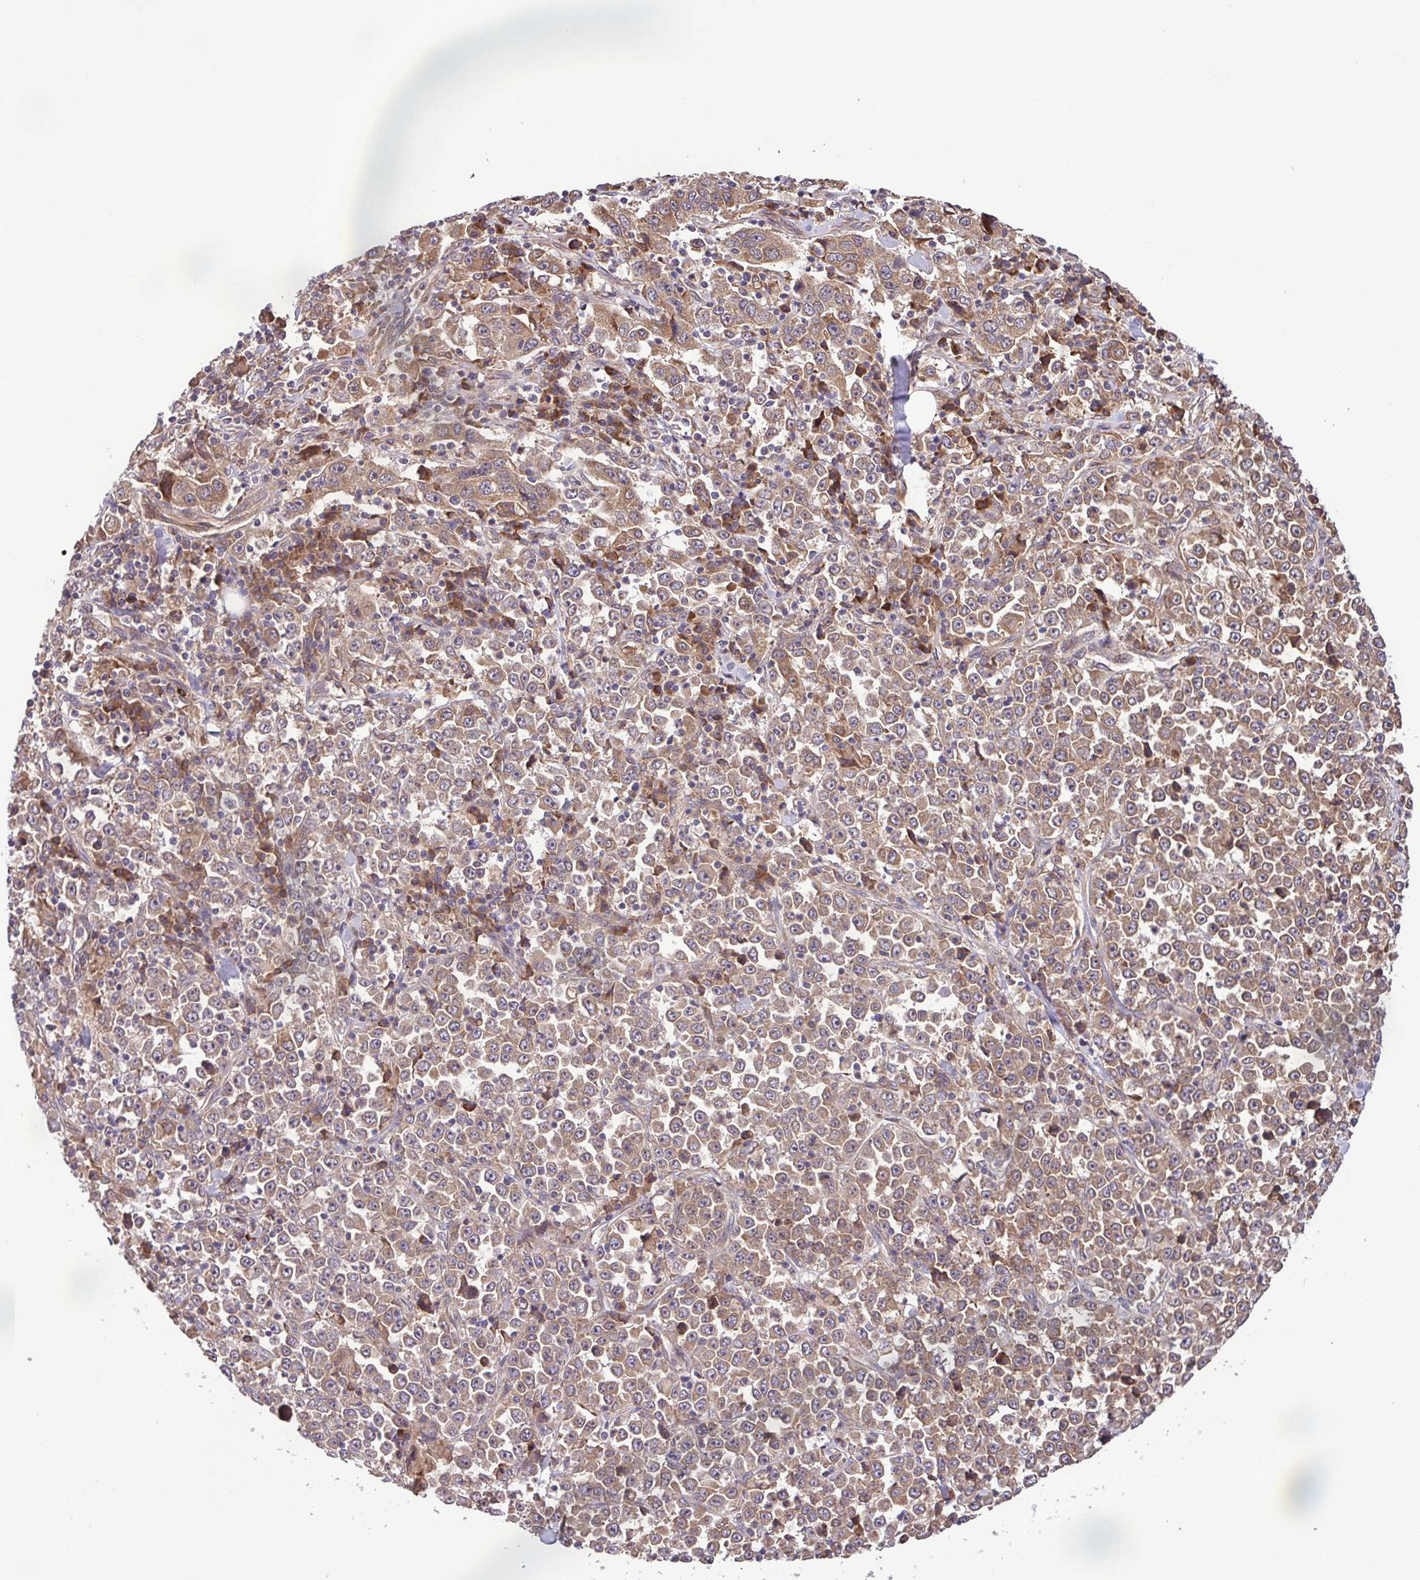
{"staining": {"intensity": "moderate", "quantity": ">75%", "location": "cytoplasmic/membranous"}, "tissue": "stomach cancer", "cell_type": "Tumor cells", "image_type": "cancer", "snomed": [{"axis": "morphology", "description": "Normal tissue, NOS"}, {"axis": "morphology", "description": "Adenocarcinoma, NOS"}, {"axis": "topography", "description": "Stomach, upper"}, {"axis": "topography", "description": "Stomach"}], "caption": "A micrograph of human stomach cancer stained for a protein shows moderate cytoplasmic/membranous brown staining in tumor cells. The staining was performed using DAB (3,3'-diaminobenzidine) to visualize the protein expression in brown, while the nuclei were stained in blue with hematoxylin (Magnification: 20x).", "gene": "DLGAP4", "patient": {"sex": "male", "age": 59}}